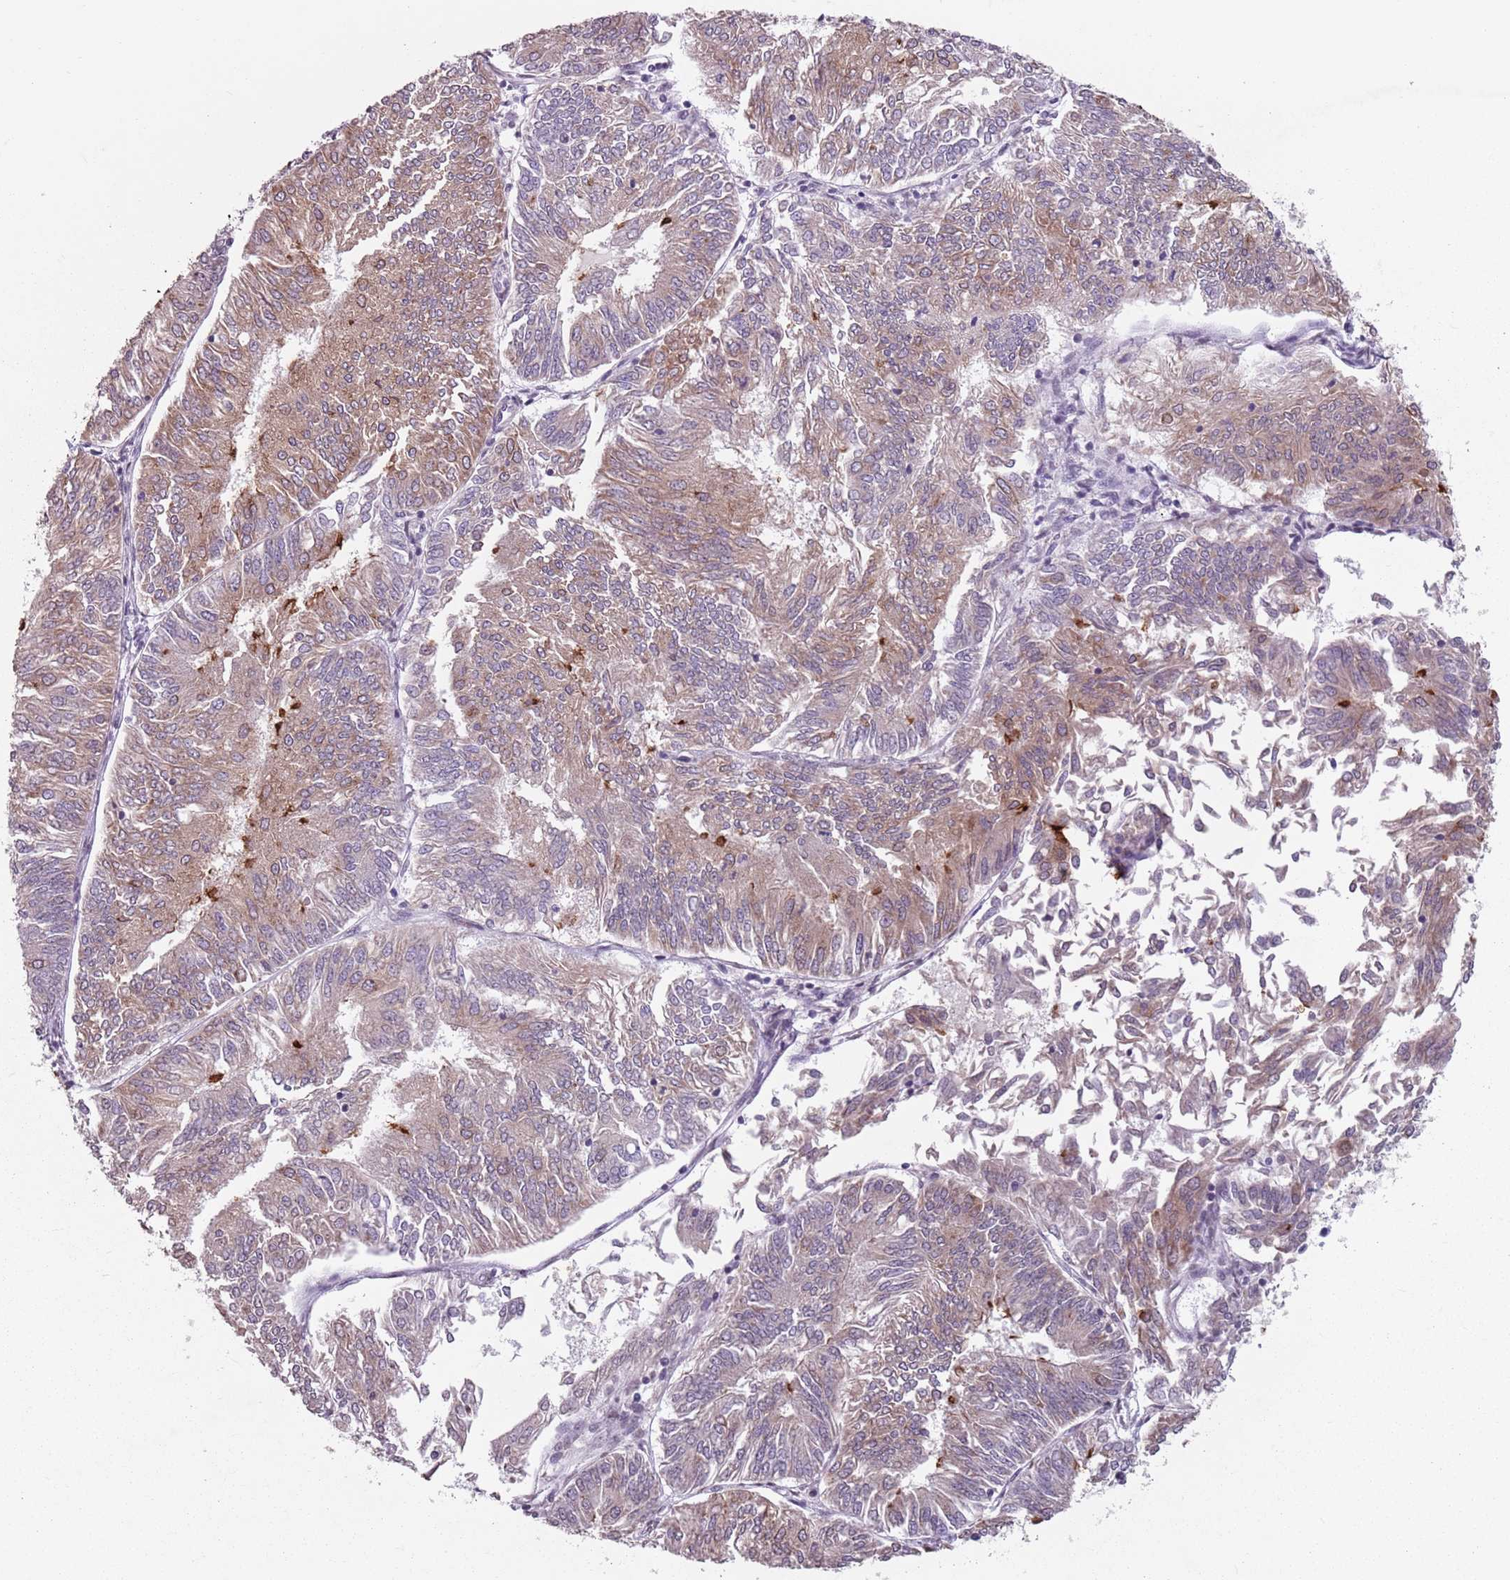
{"staining": {"intensity": "moderate", "quantity": "25%-75%", "location": "cytoplasmic/membranous"}, "tissue": "endometrial cancer", "cell_type": "Tumor cells", "image_type": "cancer", "snomed": [{"axis": "morphology", "description": "Adenocarcinoma, NOS"}, {"axis": "topography", "description": "Endometrium"}], "caption": "This micrograph displays immunohistochemistry staining of endometrial cancer, with medium moderate cytoplasmic/membranous staining in approximately 25%-75% of tumor cells.", "gene": "TMC4", "patient": {"sex": "female", "age": 58}}